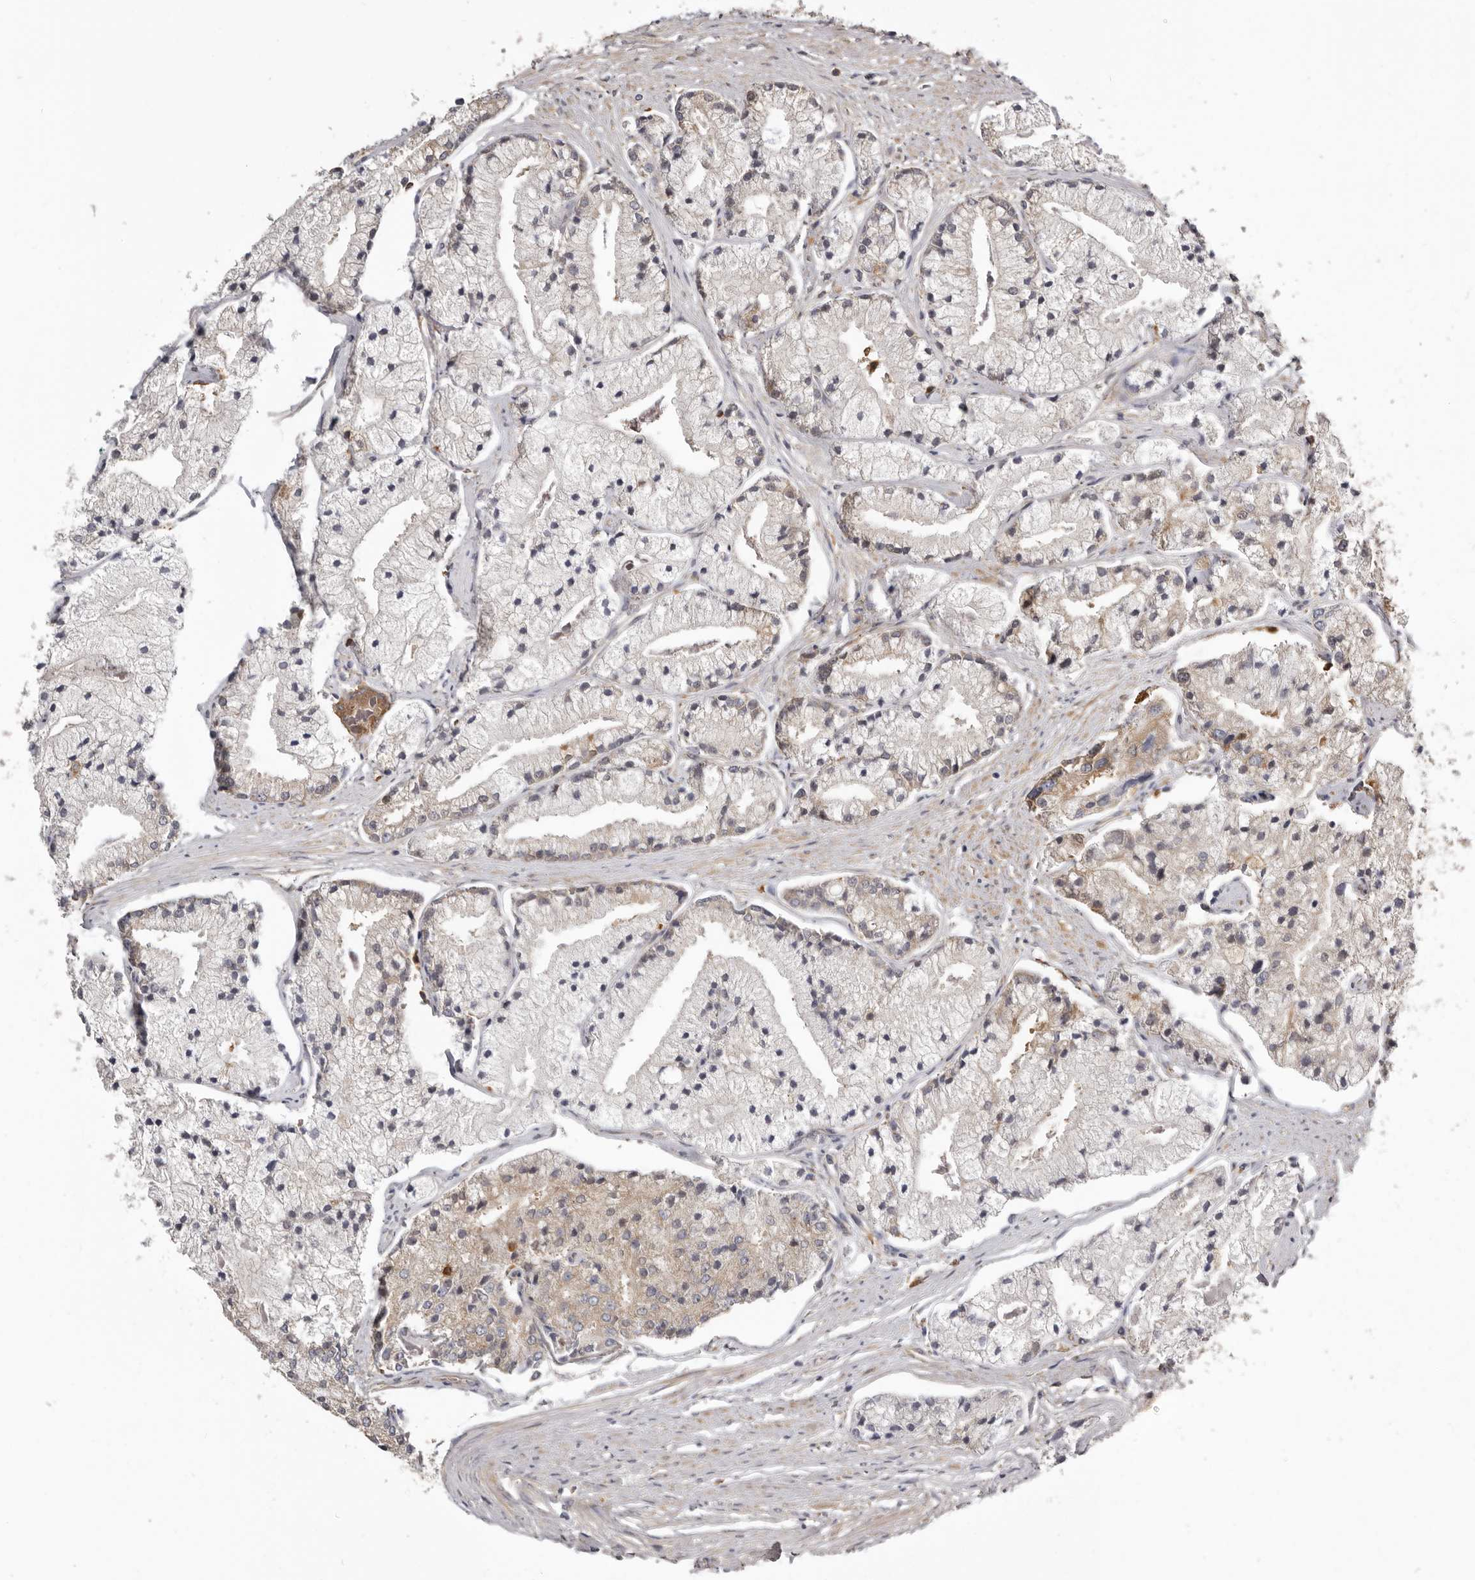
{"staining": {"intensity": "weak", "quantity": "<25%", "location": "cytoplasmic/membranous"}, "tissue": "prostate cancer", "cell_type": "Tumor cells", "image_type": "cancer", "snomed": [{"axis": "morphology", "description": "Adenocarcinoma, High grade"}, {"axis": "topography", "description": "Prostate"}], "caption": "Tumor cells are negative for protein expression in human prostate cancer. (Immunohistochemistry (ihc), brightfield microscopy, high magnification).", "gene": "ENAH", "patient": {"sex": "male", "age": 50}}